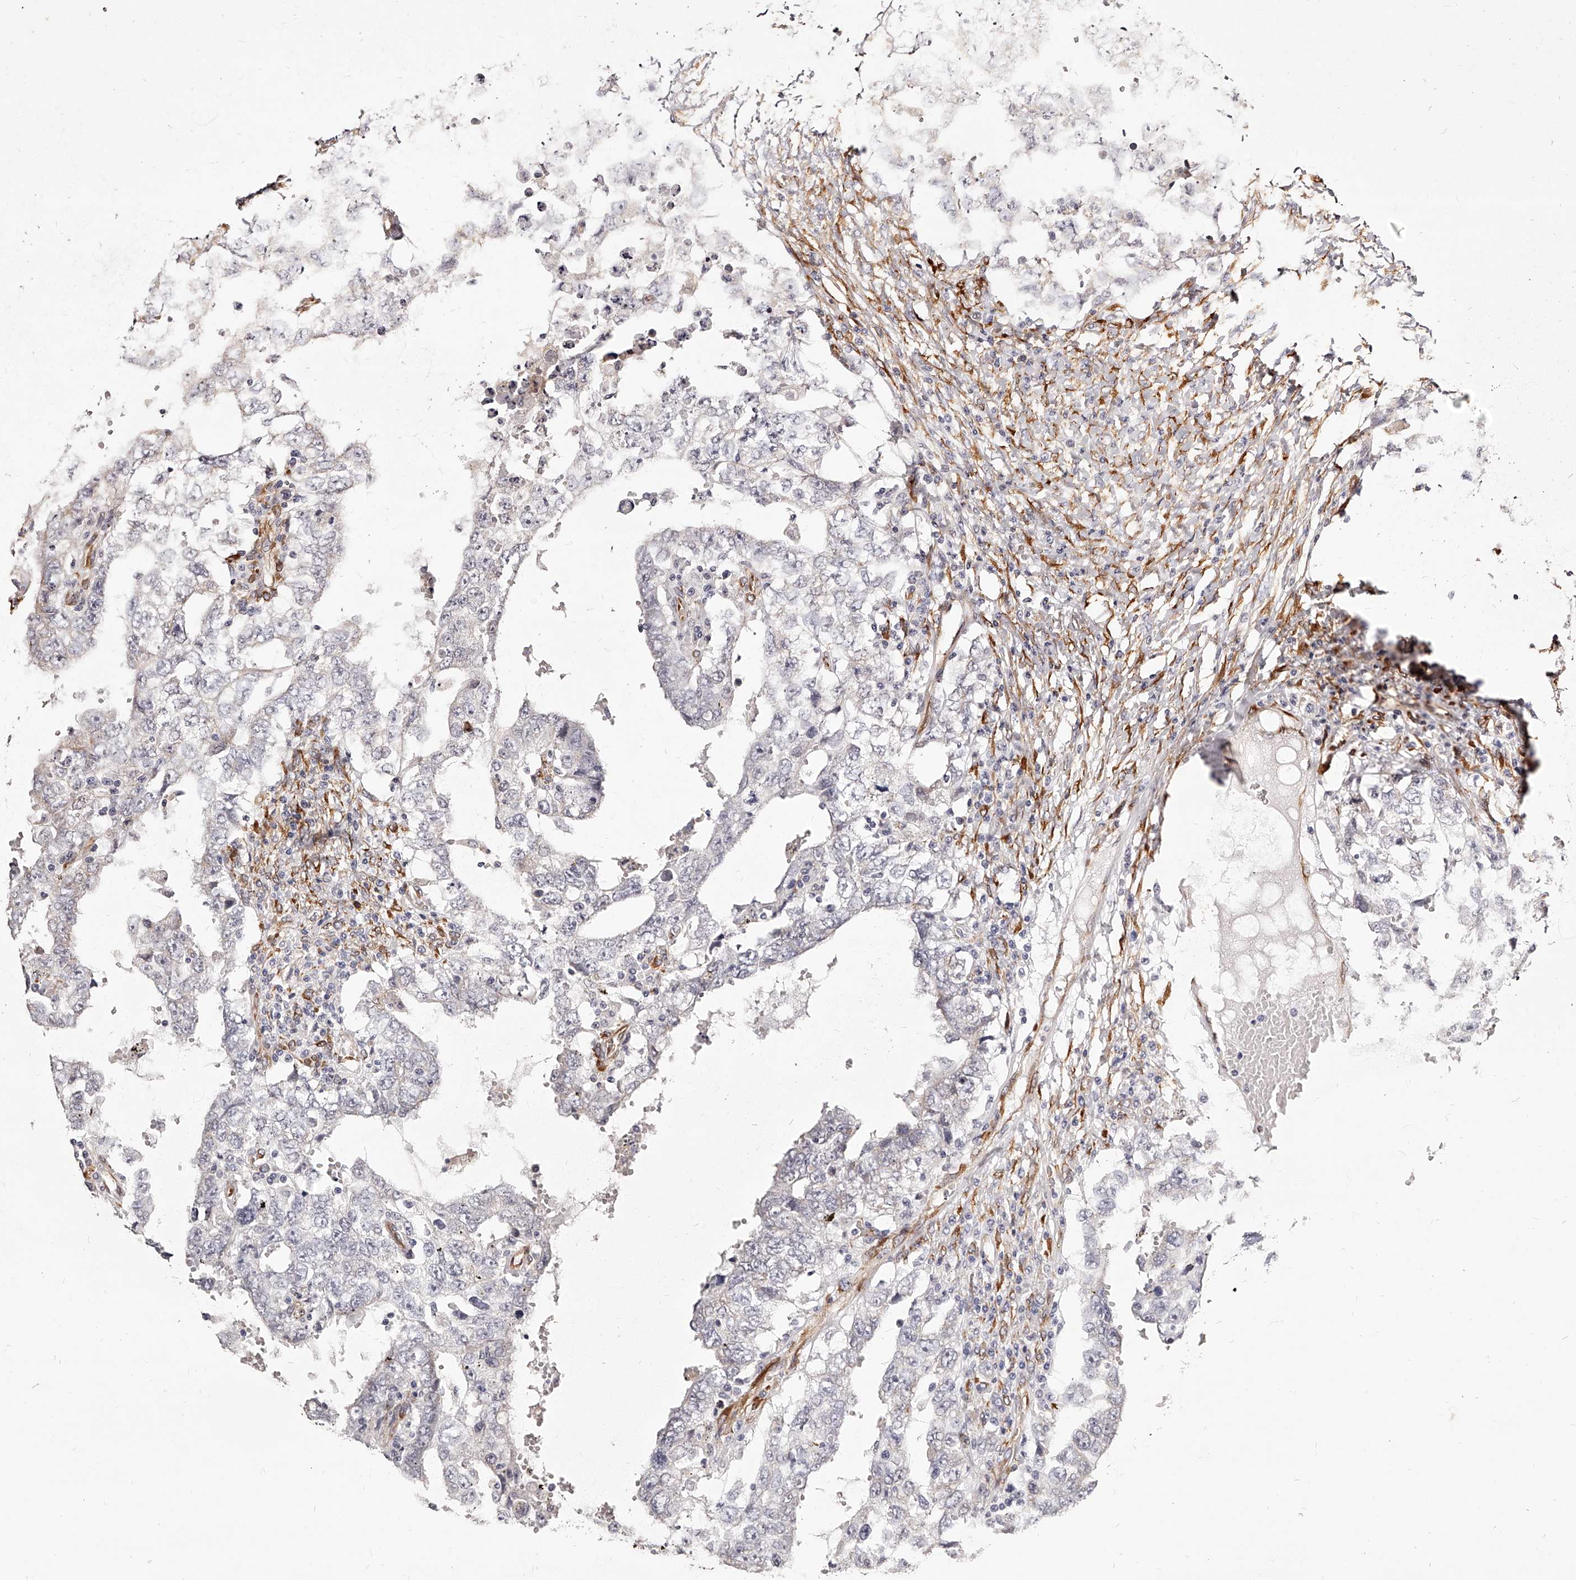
{"staining": {"intensity": "negative", "quantity": "none", "location": "none"}, "tissue": "testis cancer", "cell_type": "Tumor cells", "image_type": "cancer", "snomed": [{"axis": "morphology", "description": "Carcinoma, Embryonal, NOS"}, {"axis": "topography", "description": "Testis"}], "caption": "Photomicrograph shows no protein expression in tumor cells of testis embryonal carcinoma tissue. Nuclei are stained in blue.", "gene": "CD82", "patient": {"sex": "male", "age": 26}}